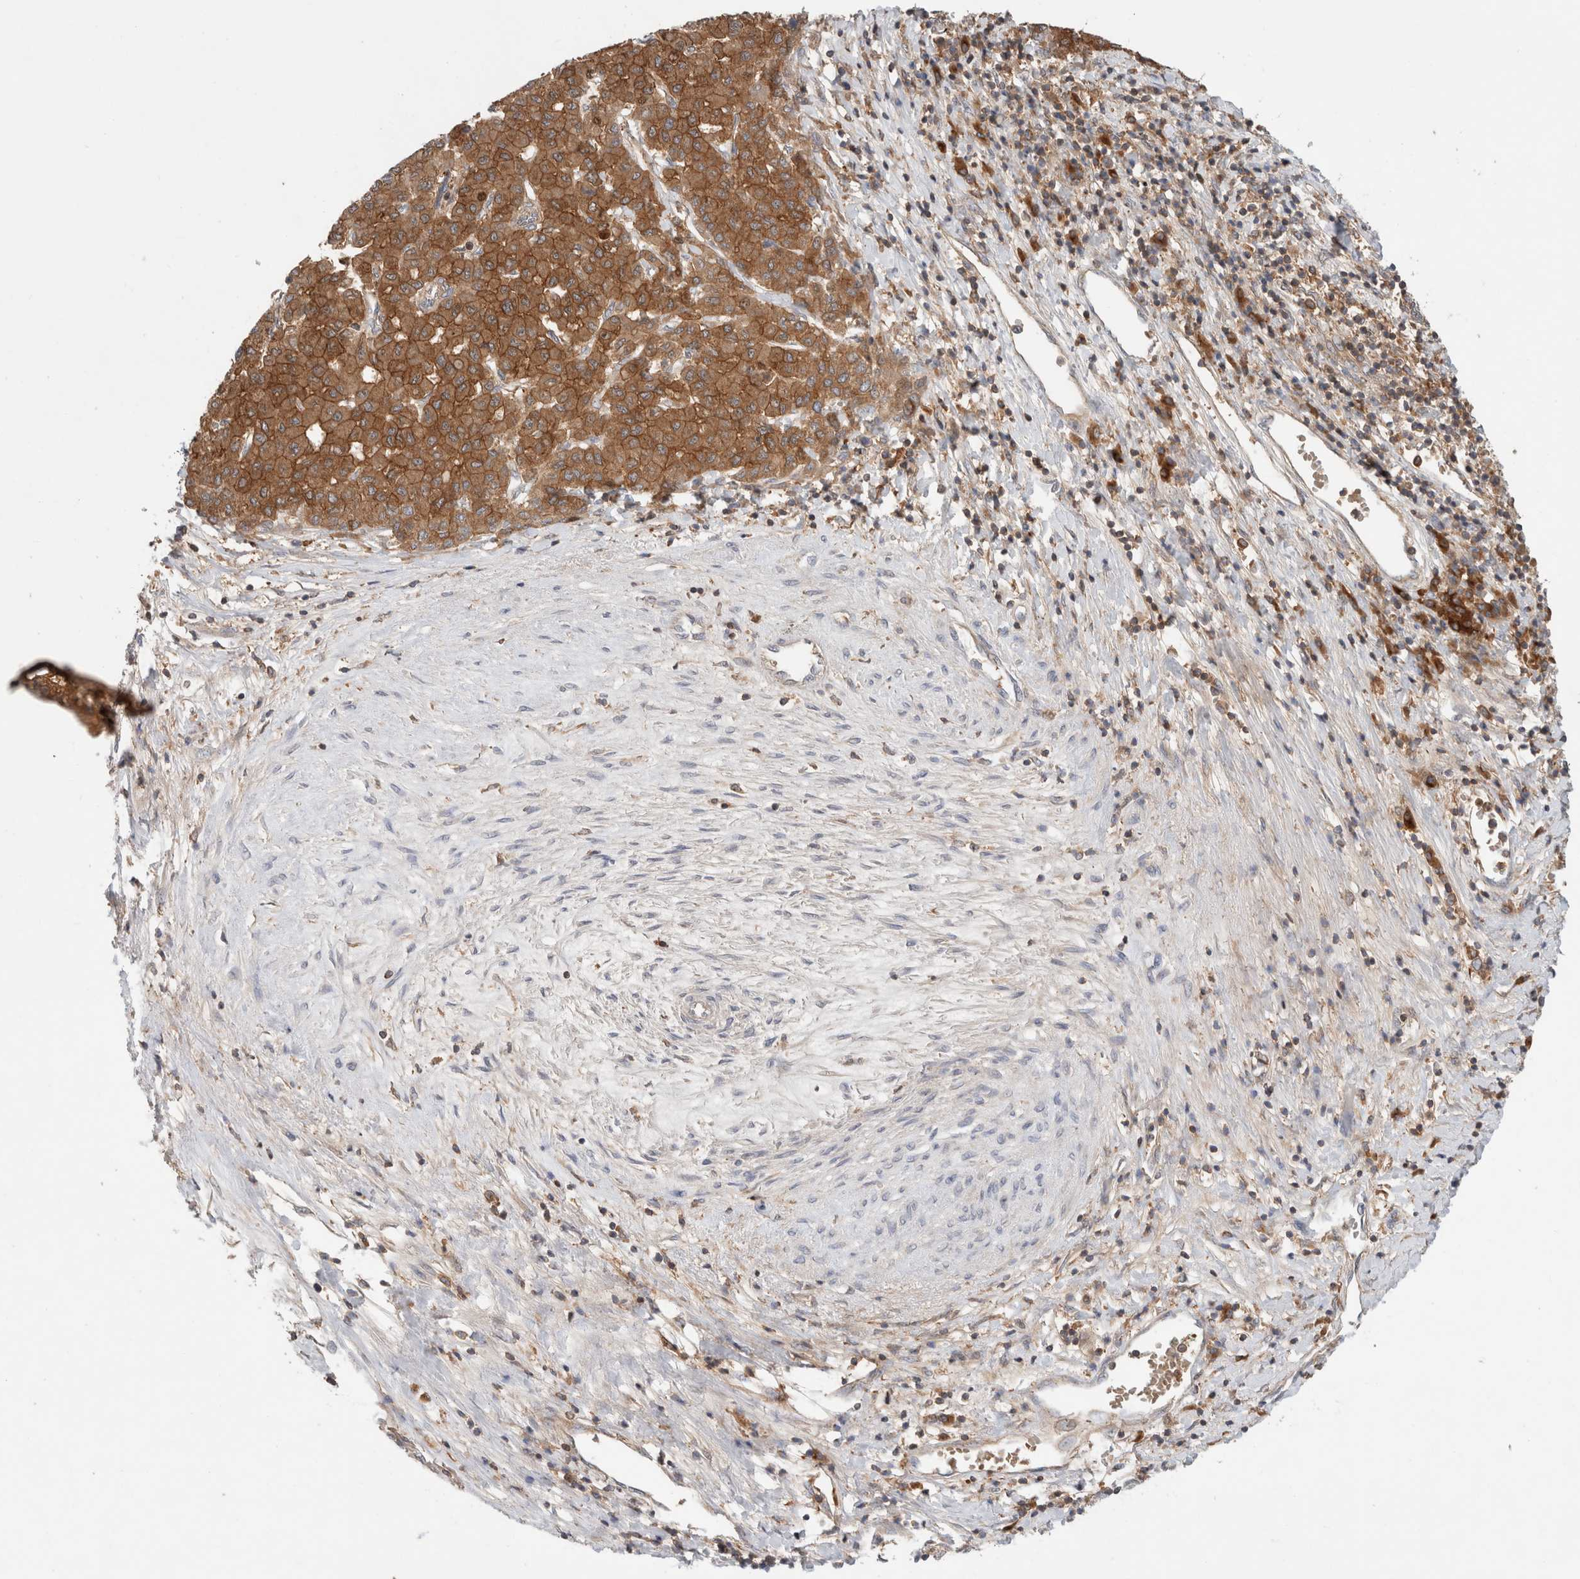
{"staining": {"intensity": "strong", "quantity": ">75%", "location": "cytoplasmic/membranous"}, "tissue": "liver cancer", "cell_type": "Tumor cells", "image_type": "cancer", "snomed": [{"axis": "morphology", "description": "Carcinoma, Hepatocellular, NOS"}, {"axis": "topography", "description": "Liver"}], "caption": "Liver cancer (hepatocellular carcinoma) stained with immunohistochemistry exhibits strong cytoplasmic/membranous expression in approximately >75% of tumor cells.", "gene": "KLHL14", "patient": {"sex": "male", "age": 65}}